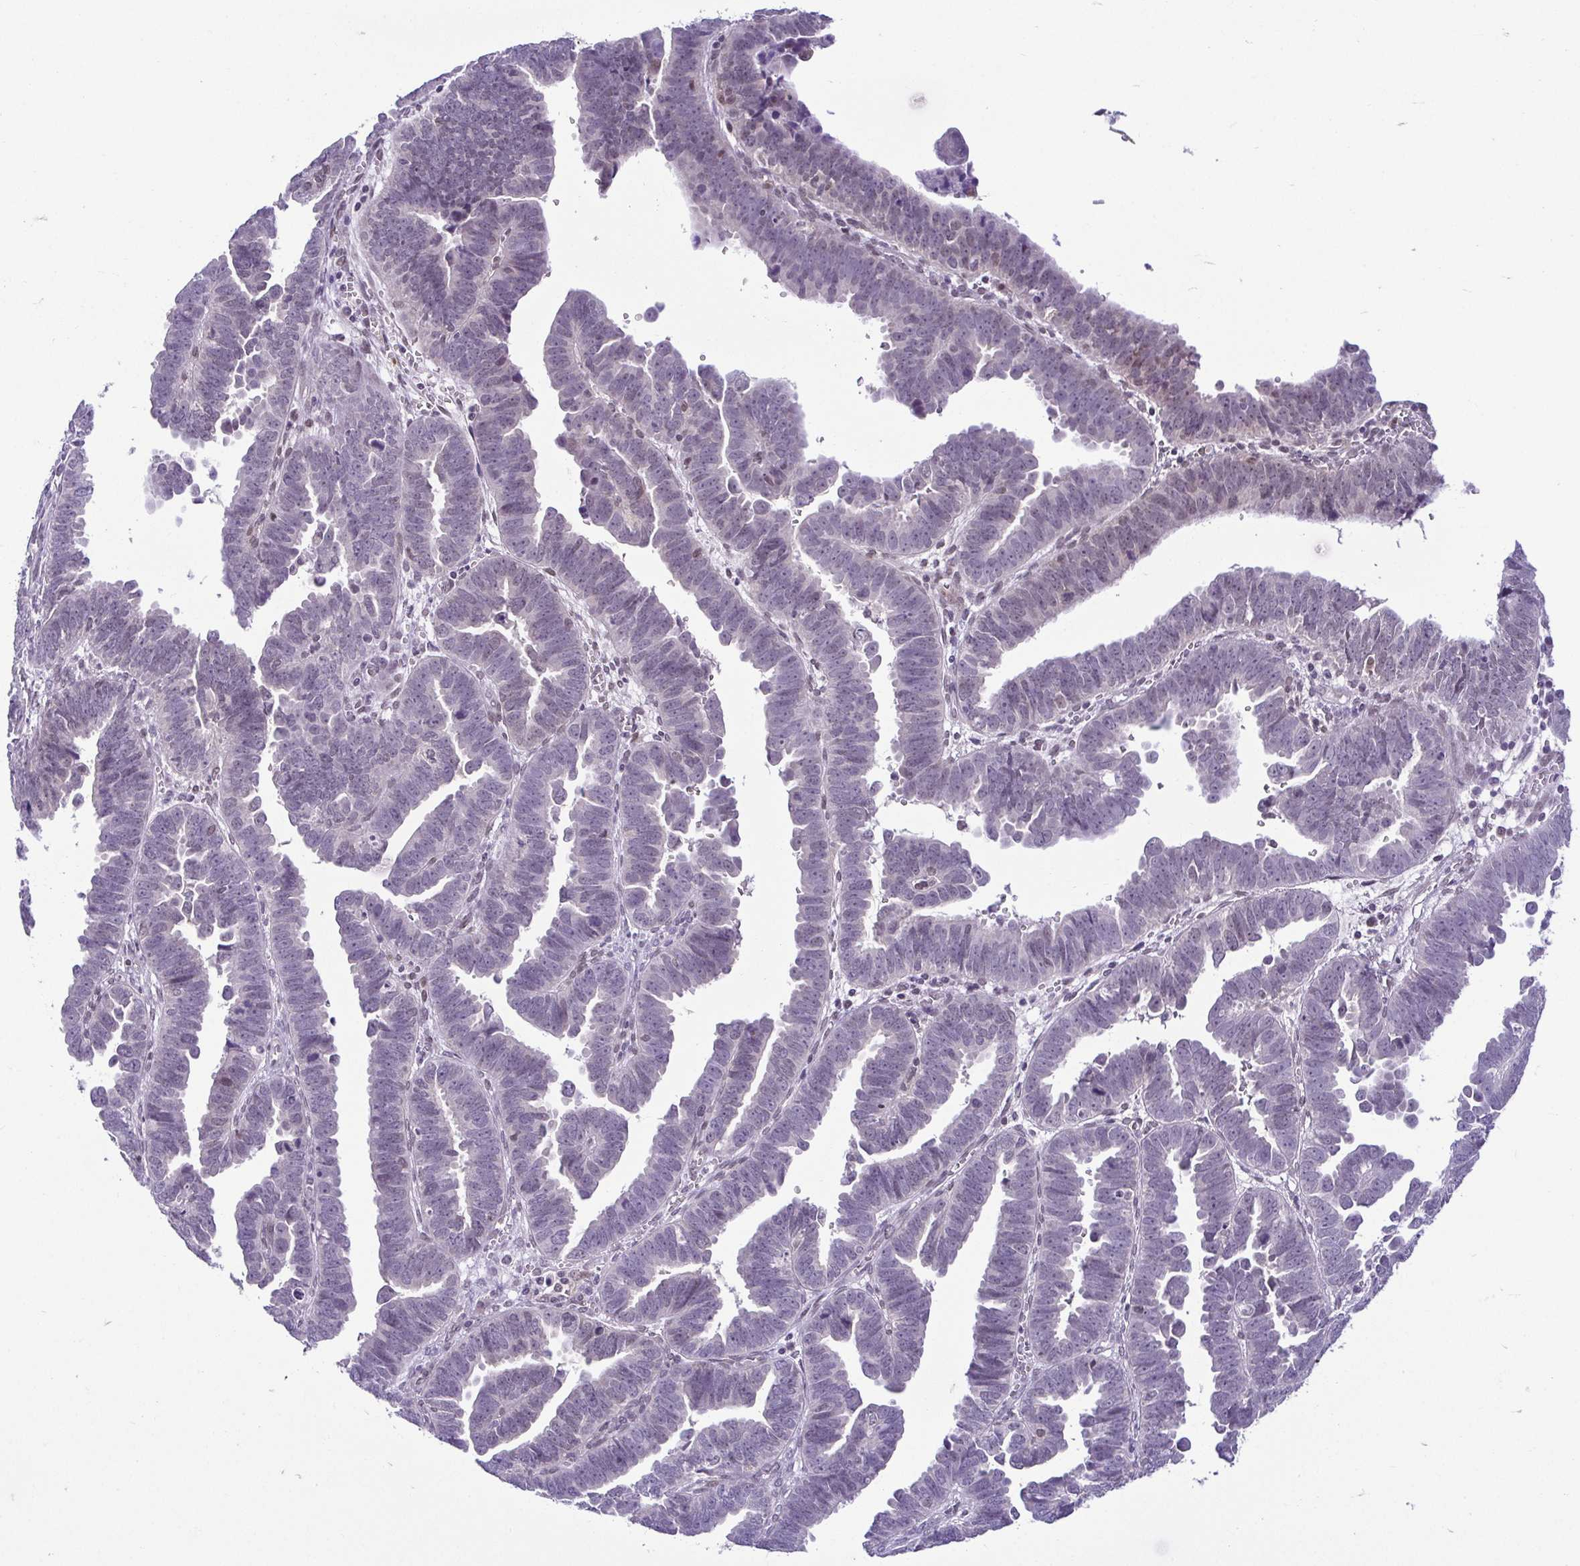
{"staining": {"intensity": "weak", "quantity": "<25%", "location": "nuclear"}, "tissue": "endometrial cancer", "cell_type": "Tumor cells", "image_type": "cancer", "snomed": [{"axis": "morphology", "description": "Adenocarcinoma, NOS"}, {"axis": "topography", "description": "Endometrium"}], "caption": "There is no significant staining in tumor cells of endometrial adenocarcinoma. (IHC, brightfield microscopy, high magnification).", "gene": "RBM3", "patient": {"sex": "female", "age": 75}}